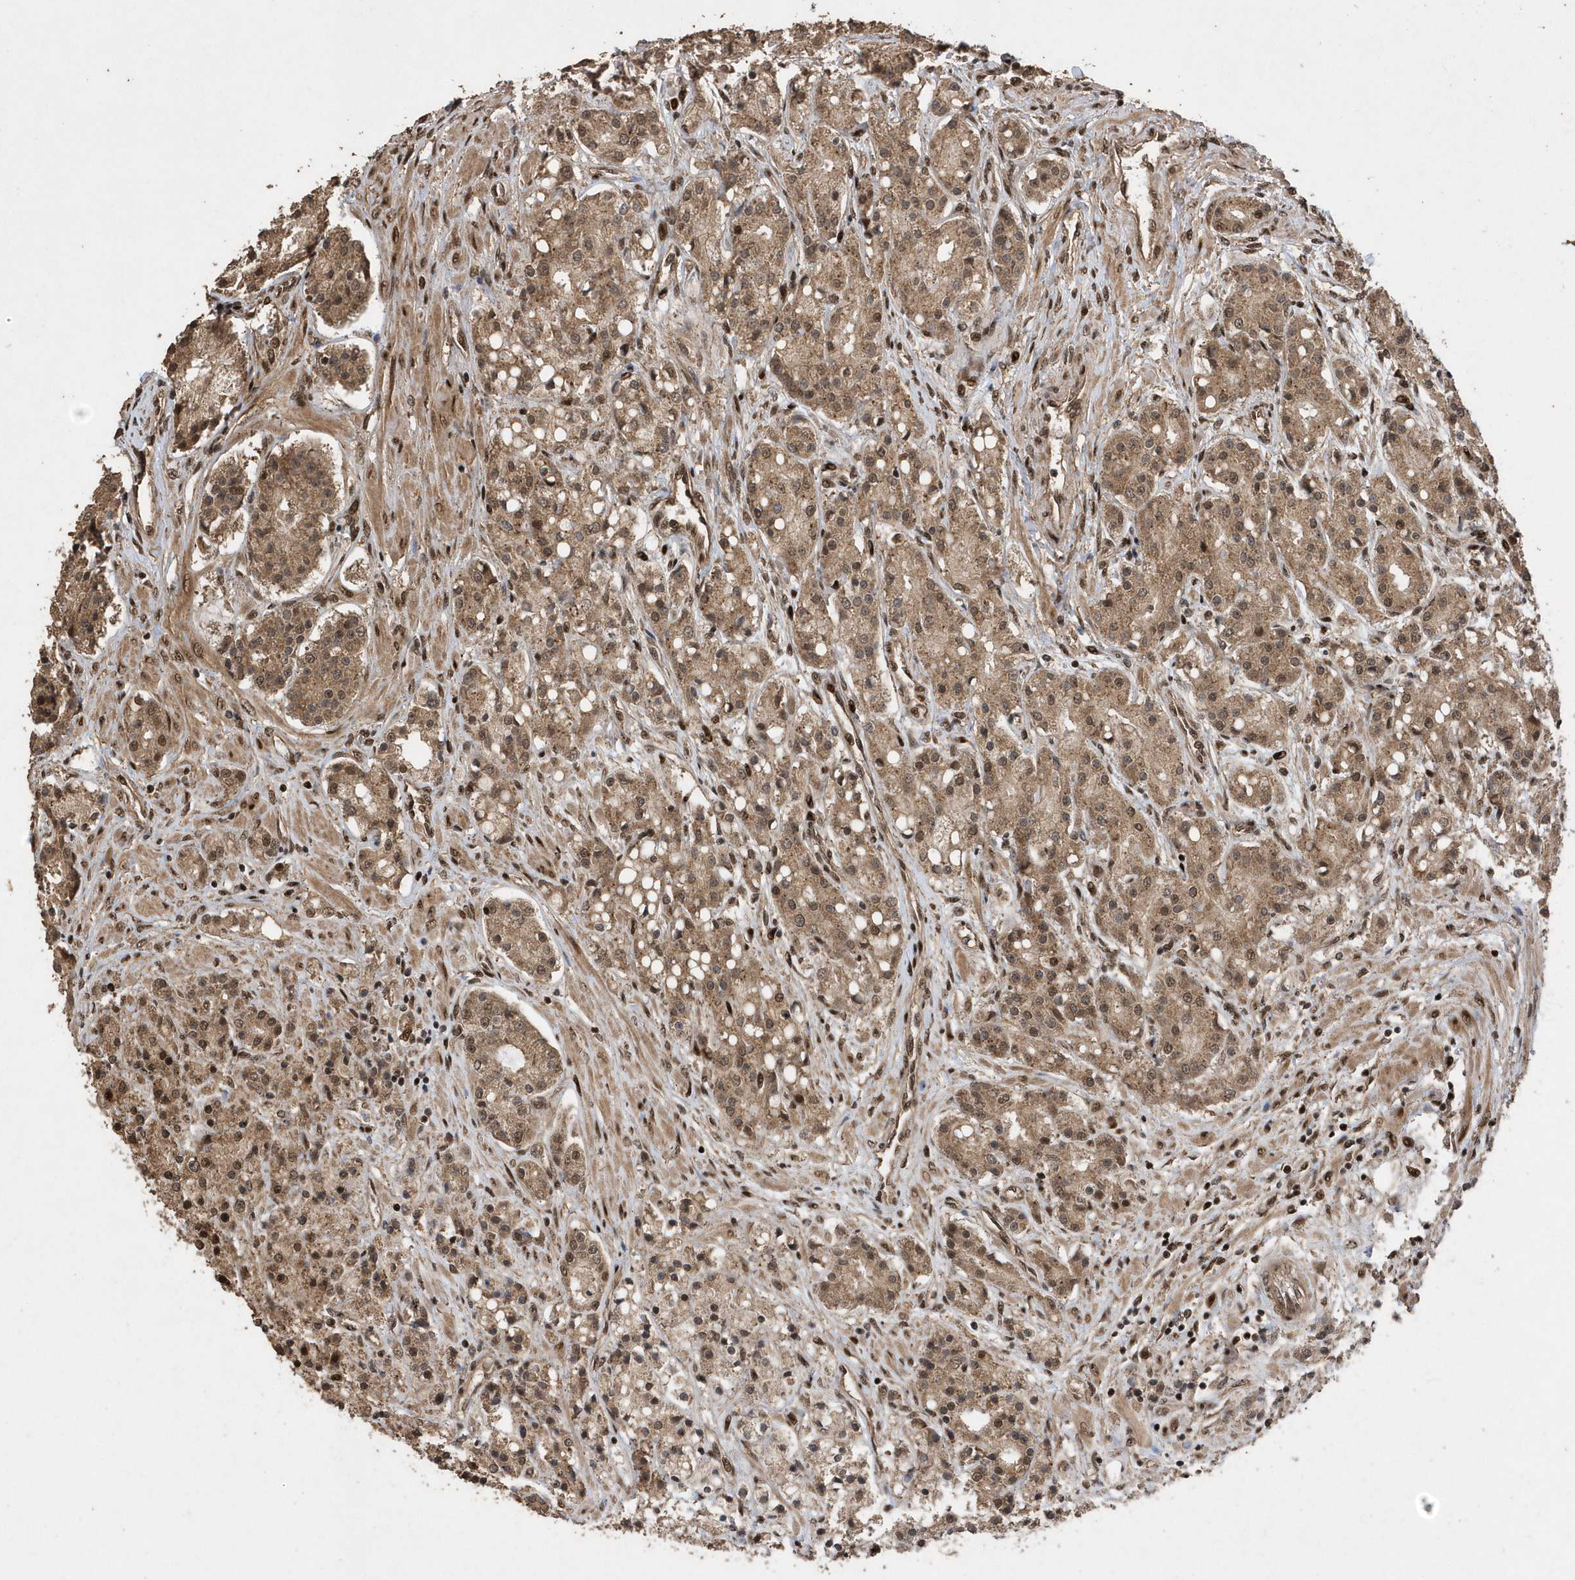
{"staining": {"intensity": "moderate", "quantity": ">75%", "location": "cytoplasmic/membranous,nuclear"}, "tissue": "prostate cancer", "cell_type": "Tumor cells", "image_type": "cancer", "snomed": [{"axis": "morphology", "description": "Adenocarcinoma, High grade"}, {"axis": "topography", "description": "Prostate"}], "caption": "Brown immunohistochemical staining in prostate cancer demonstrates moderate cytoplasmic/membranous and nuclear positivity in approximately >75% of tumor cells.", "gene": "INTS12", "patient": {"sex": "male", "age": 60}}